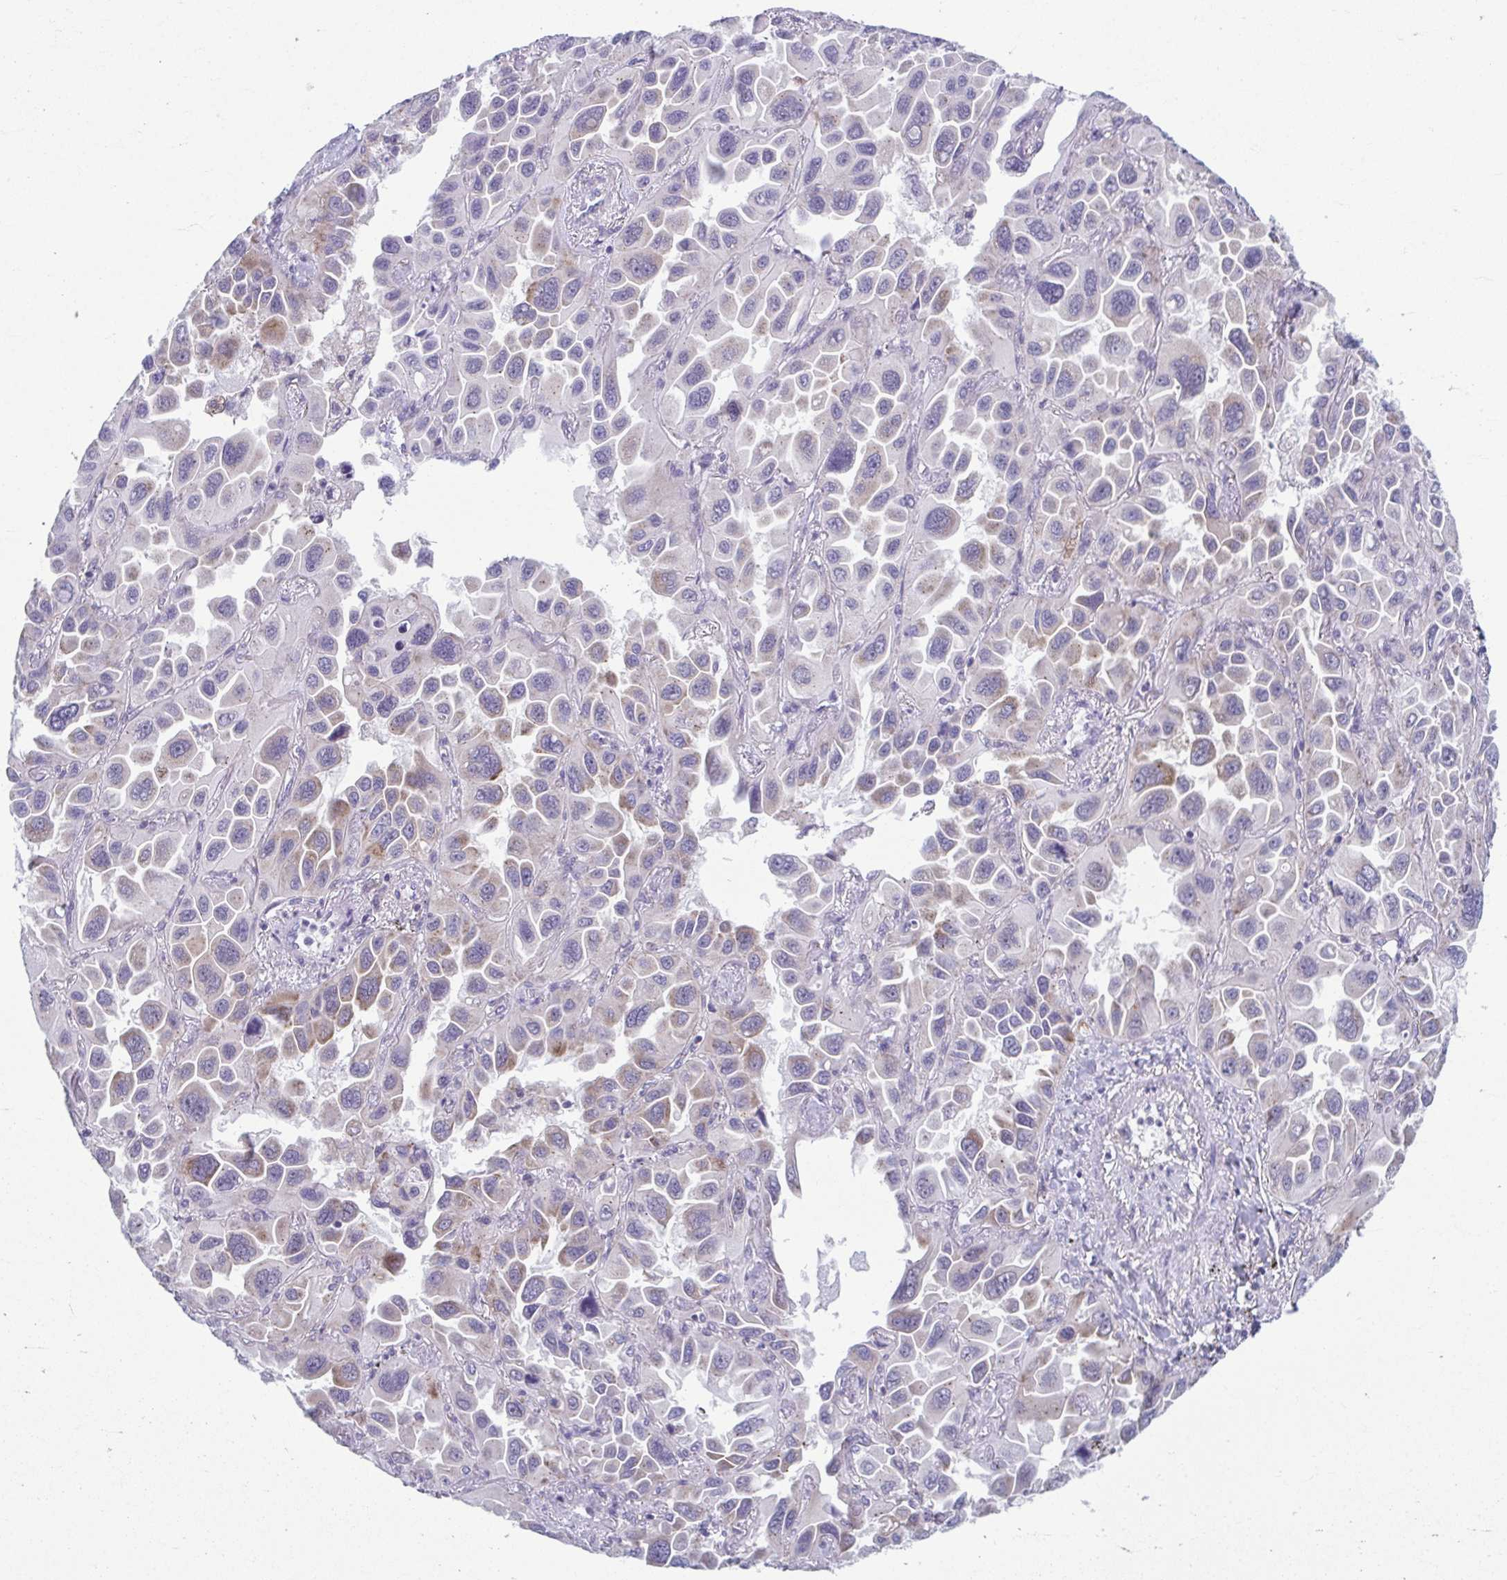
{"staining": {"intensity": "weak", "quantity": "<25%", "location": "cytoplasmic/membranous"}, "tissue": "lung cancer", "cell_type": "Tumor cells", "image_type": "cancer", "snomed": [{"axis": "morphology", "description": "Adenocarcinoma, NOS"}, {"axis": "topography", "description": "Lung"}], "caption": "High power microscopy micrograph of an IHC histopathology image of adenocarcinoma (lung), revealing no significant expression in tumor cells. (Brightfield microscopy of DAB immunohistochemistry (IHC) at high magnification).", "gene": "TMEM108", "patient": {"sex": "male", "age": 64}}